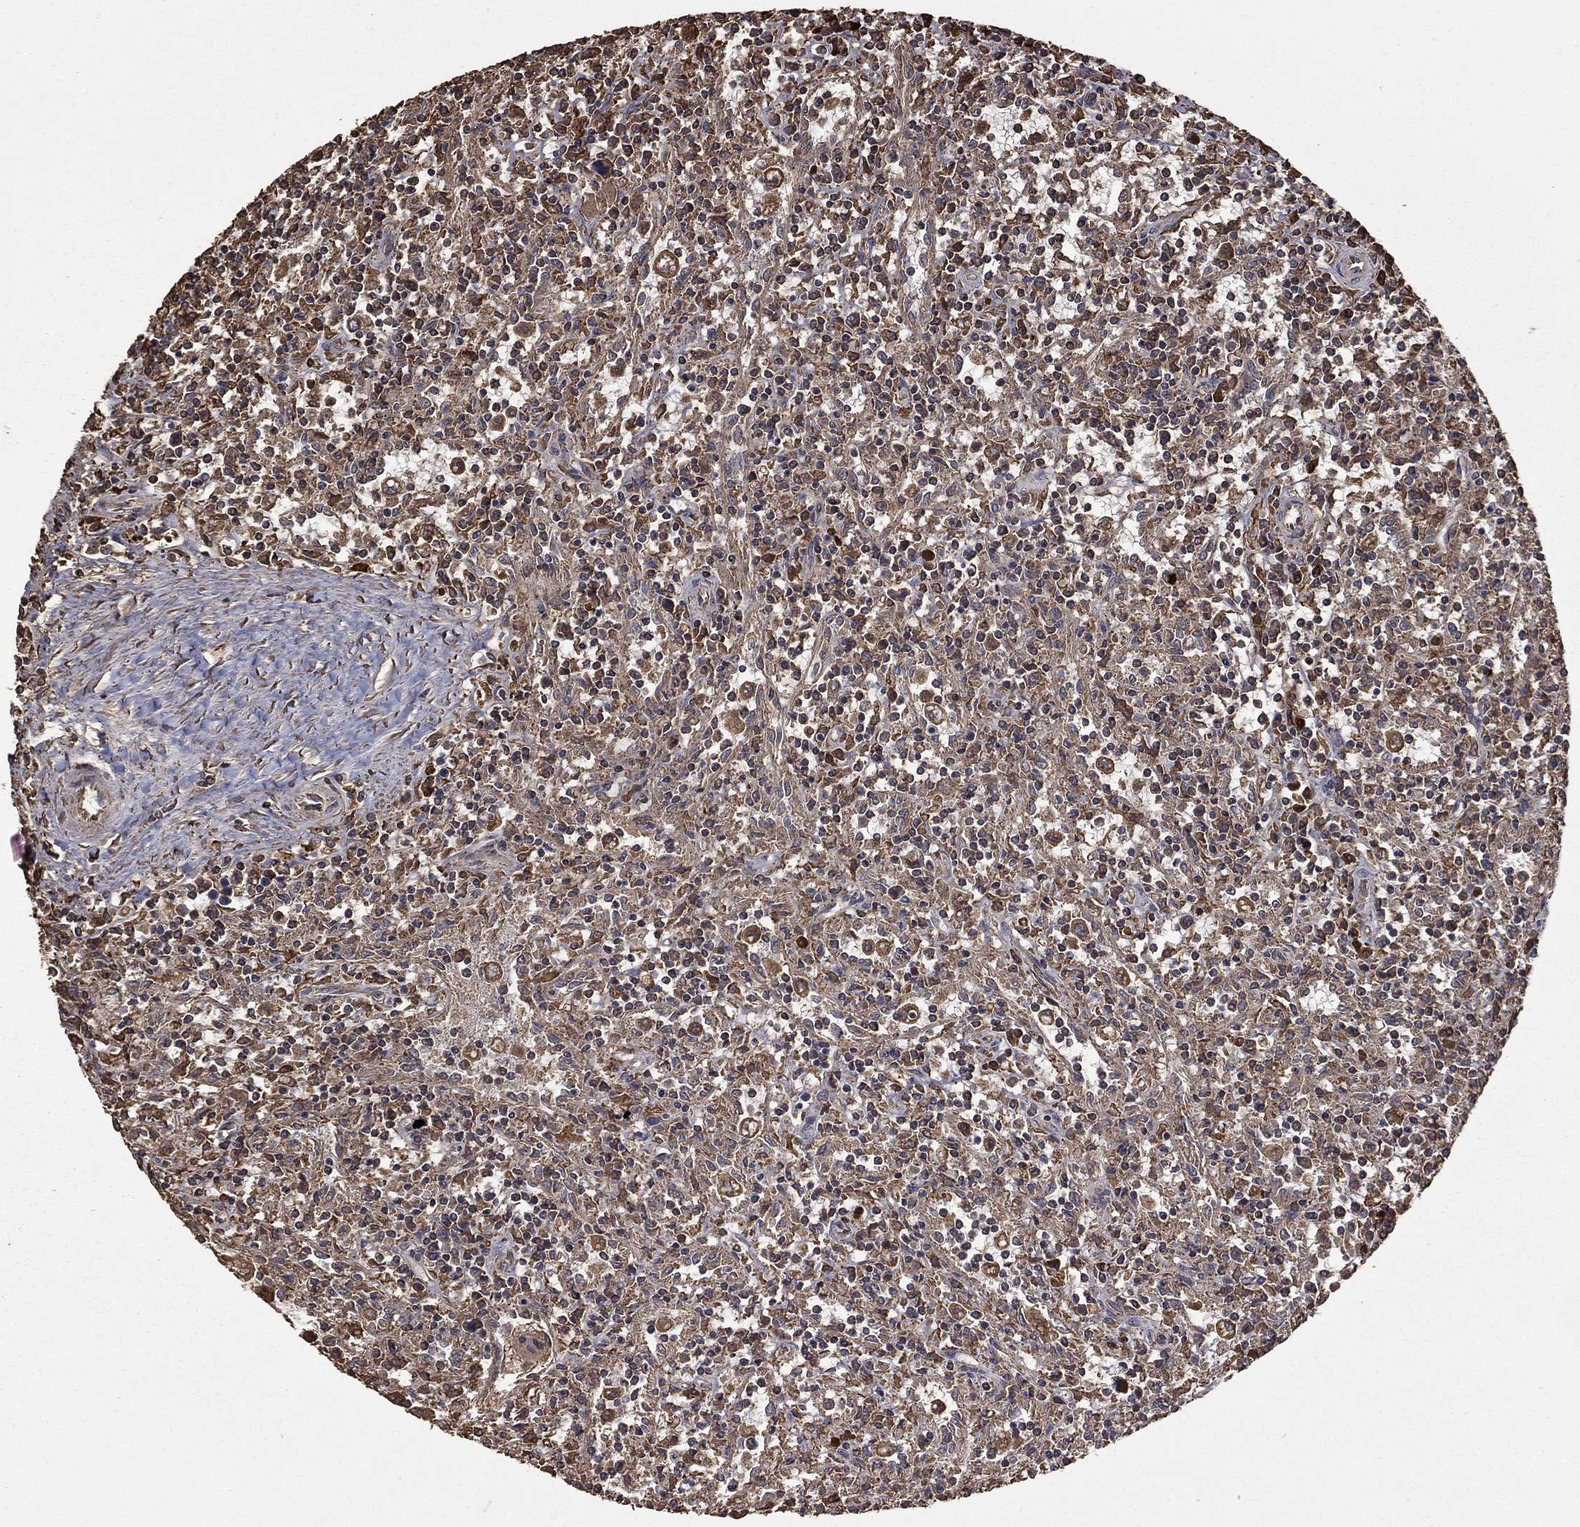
{"staining": {"intensity": "moderate", "quantity": "25%-75%", "location": "cytoplasmic/membranous"}, "tissue": "lymphoma", "cell_type": "Tumor cells", "image_type": "cancer", "snomed": [{"axis": "morphology", "description": "Malignant lymphoma, non-Hodgkin's type, Low grade"}, {"axis": "topography", "description": "Spleen"}], "caption": "Brown immunohistochemical staining in human low-grade malignant lymphoma, non-Hodgkin's type reveals moderate cytoplasmic/membranous staining in approximately 25%-75% of tumor cells.", "gene": "METTL27", "patient": {"sex": "male", "age": 62}}